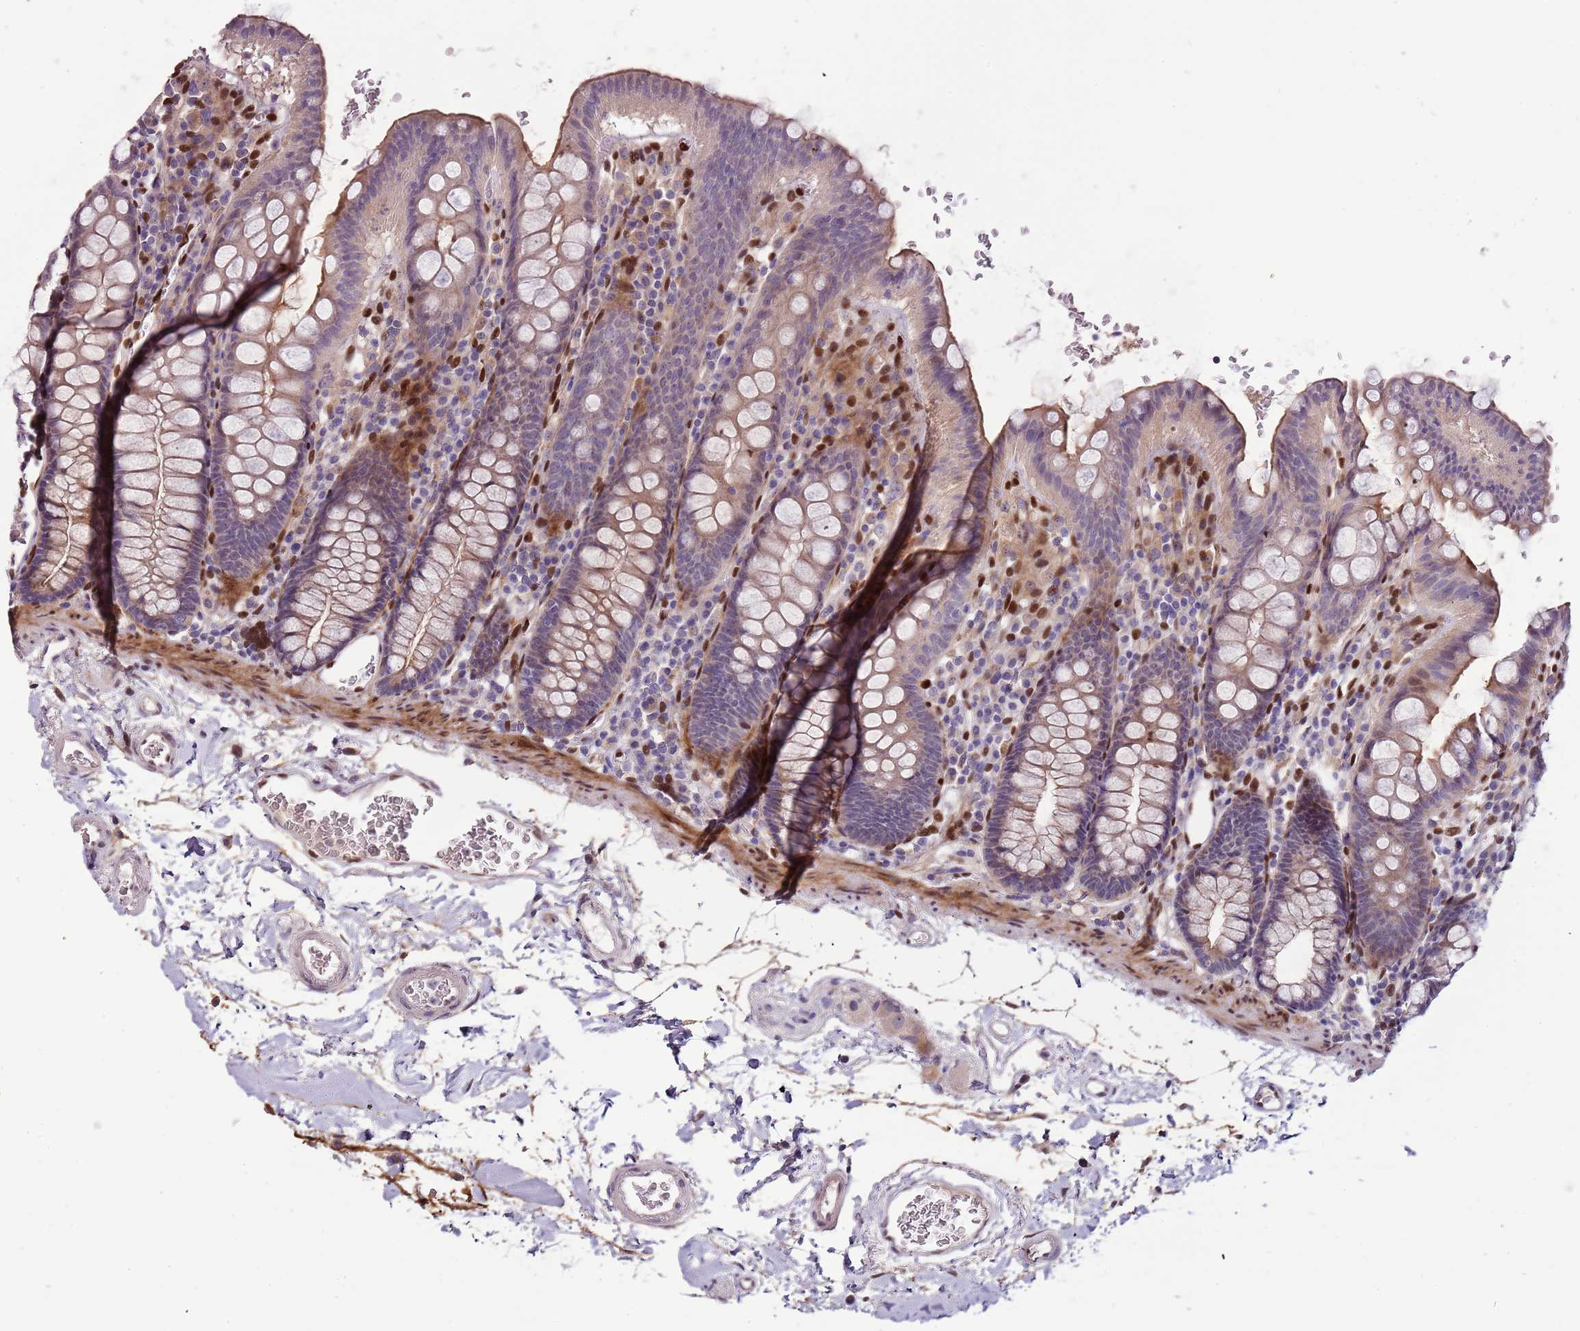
{"staining": {"intensity": "weak", "quantity": "<25%", "location": "cytoplasmic/membranous"}, "tissue": "colon", "cell_type": "Endothelial cells", "image_type": "normal", "snomed": [{"axis": "morphology", "description": "Normal tissue, NOS"}, {"axis": "topography", "description": "Colon"}], "caption": "Protein analysis of unremarkable colon exhibits no significant positivity in endothelial cells.", "gene": "NKX2", "patient": {"sex": "male", "age": 75}}